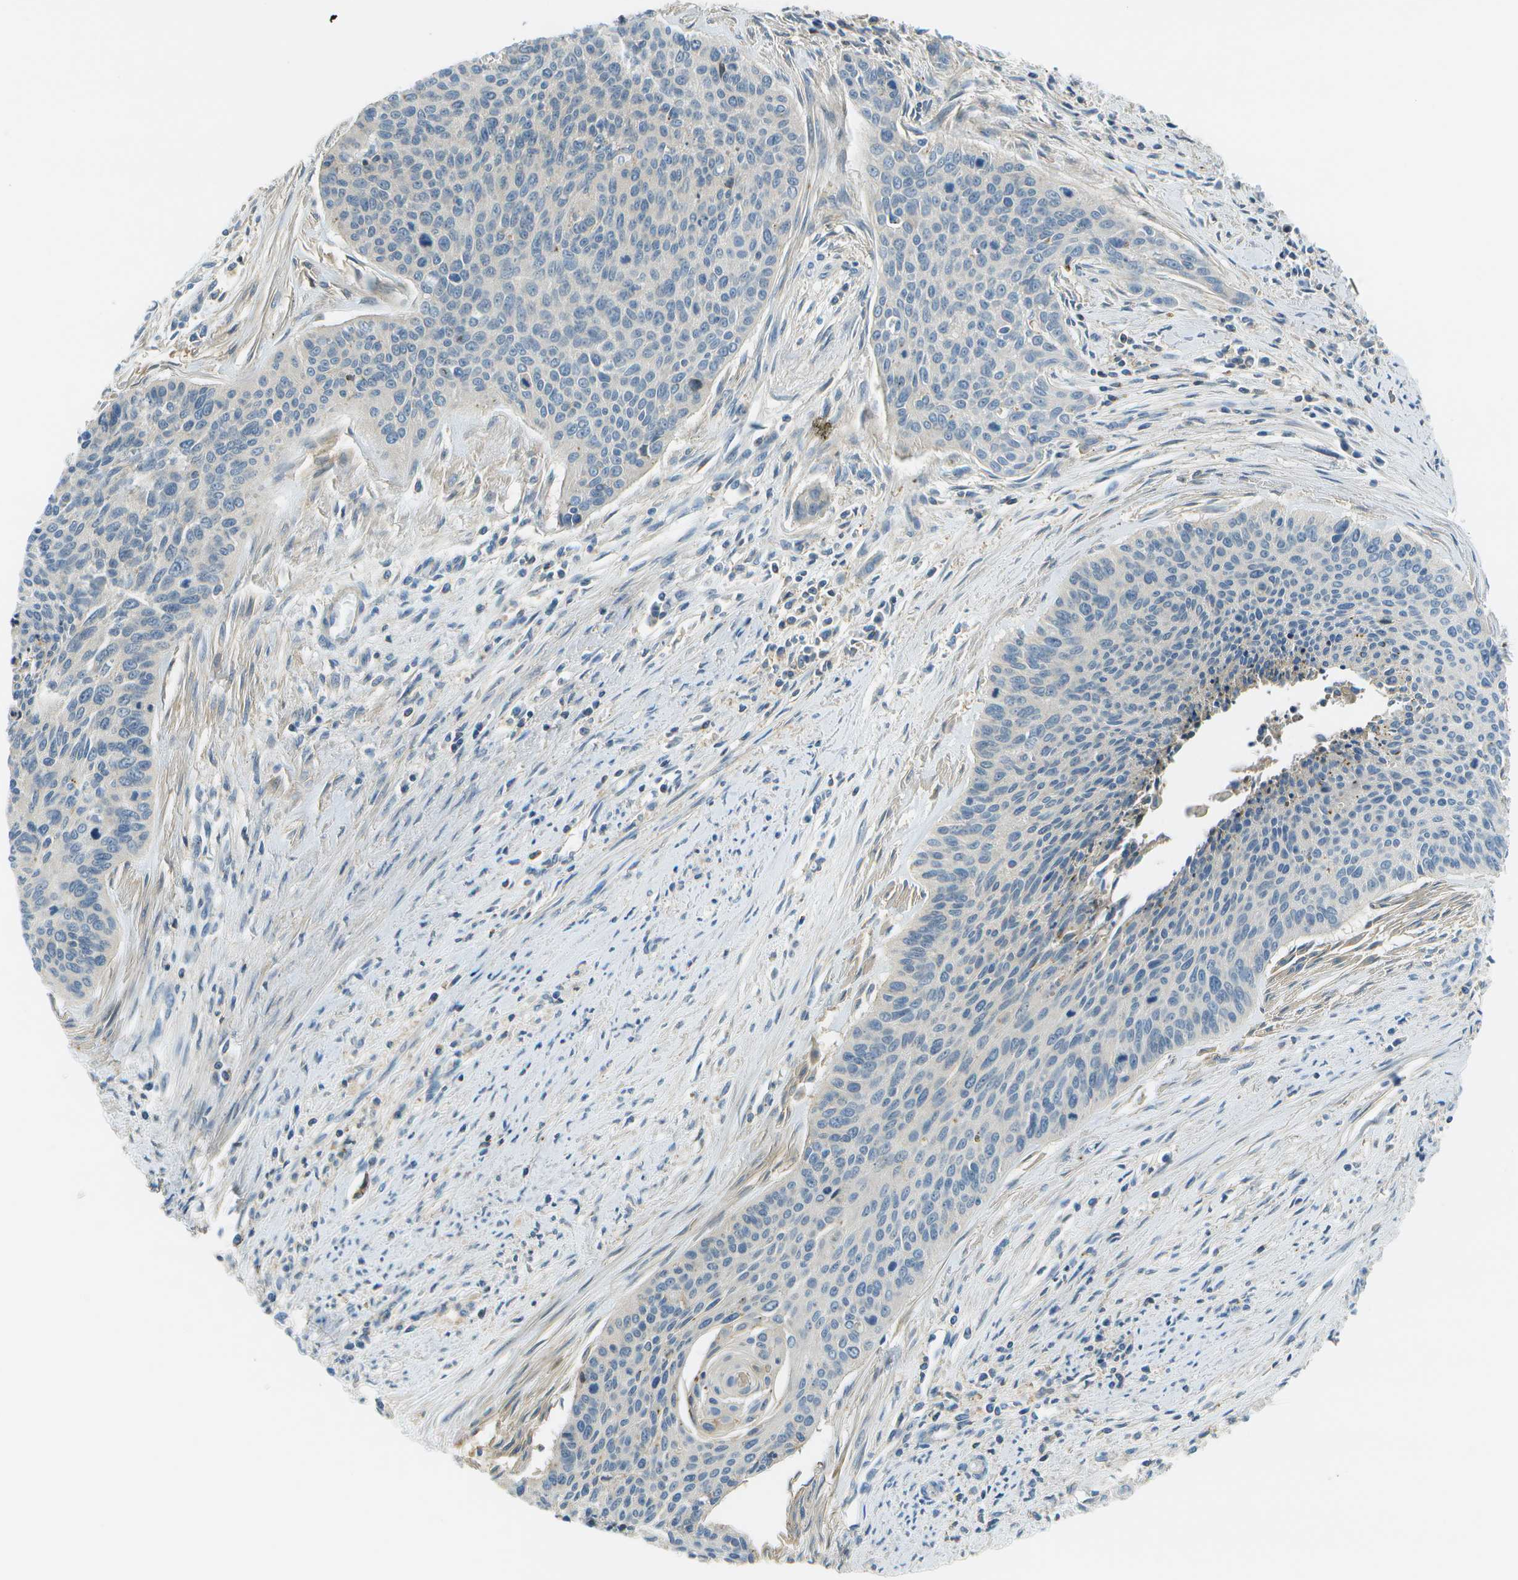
{"staining": {"intensity": "negative", "quantity": "none", "location": "none"}, "tissue": "cervical cancer", "cell_type": "Tumor cells", "image_type": "cancer", "snomed": [{"axis": "morphology", "description": "Squamous cell carcinoma, NOS"}, {"axis": "topography", "description": "Cervix"}], "caption": "An image of cervical cancer stained for a protein shows no brown staining in tumor cells.", "gene": "LRRC66", "patient": {"sex": "female", "age": 55}}